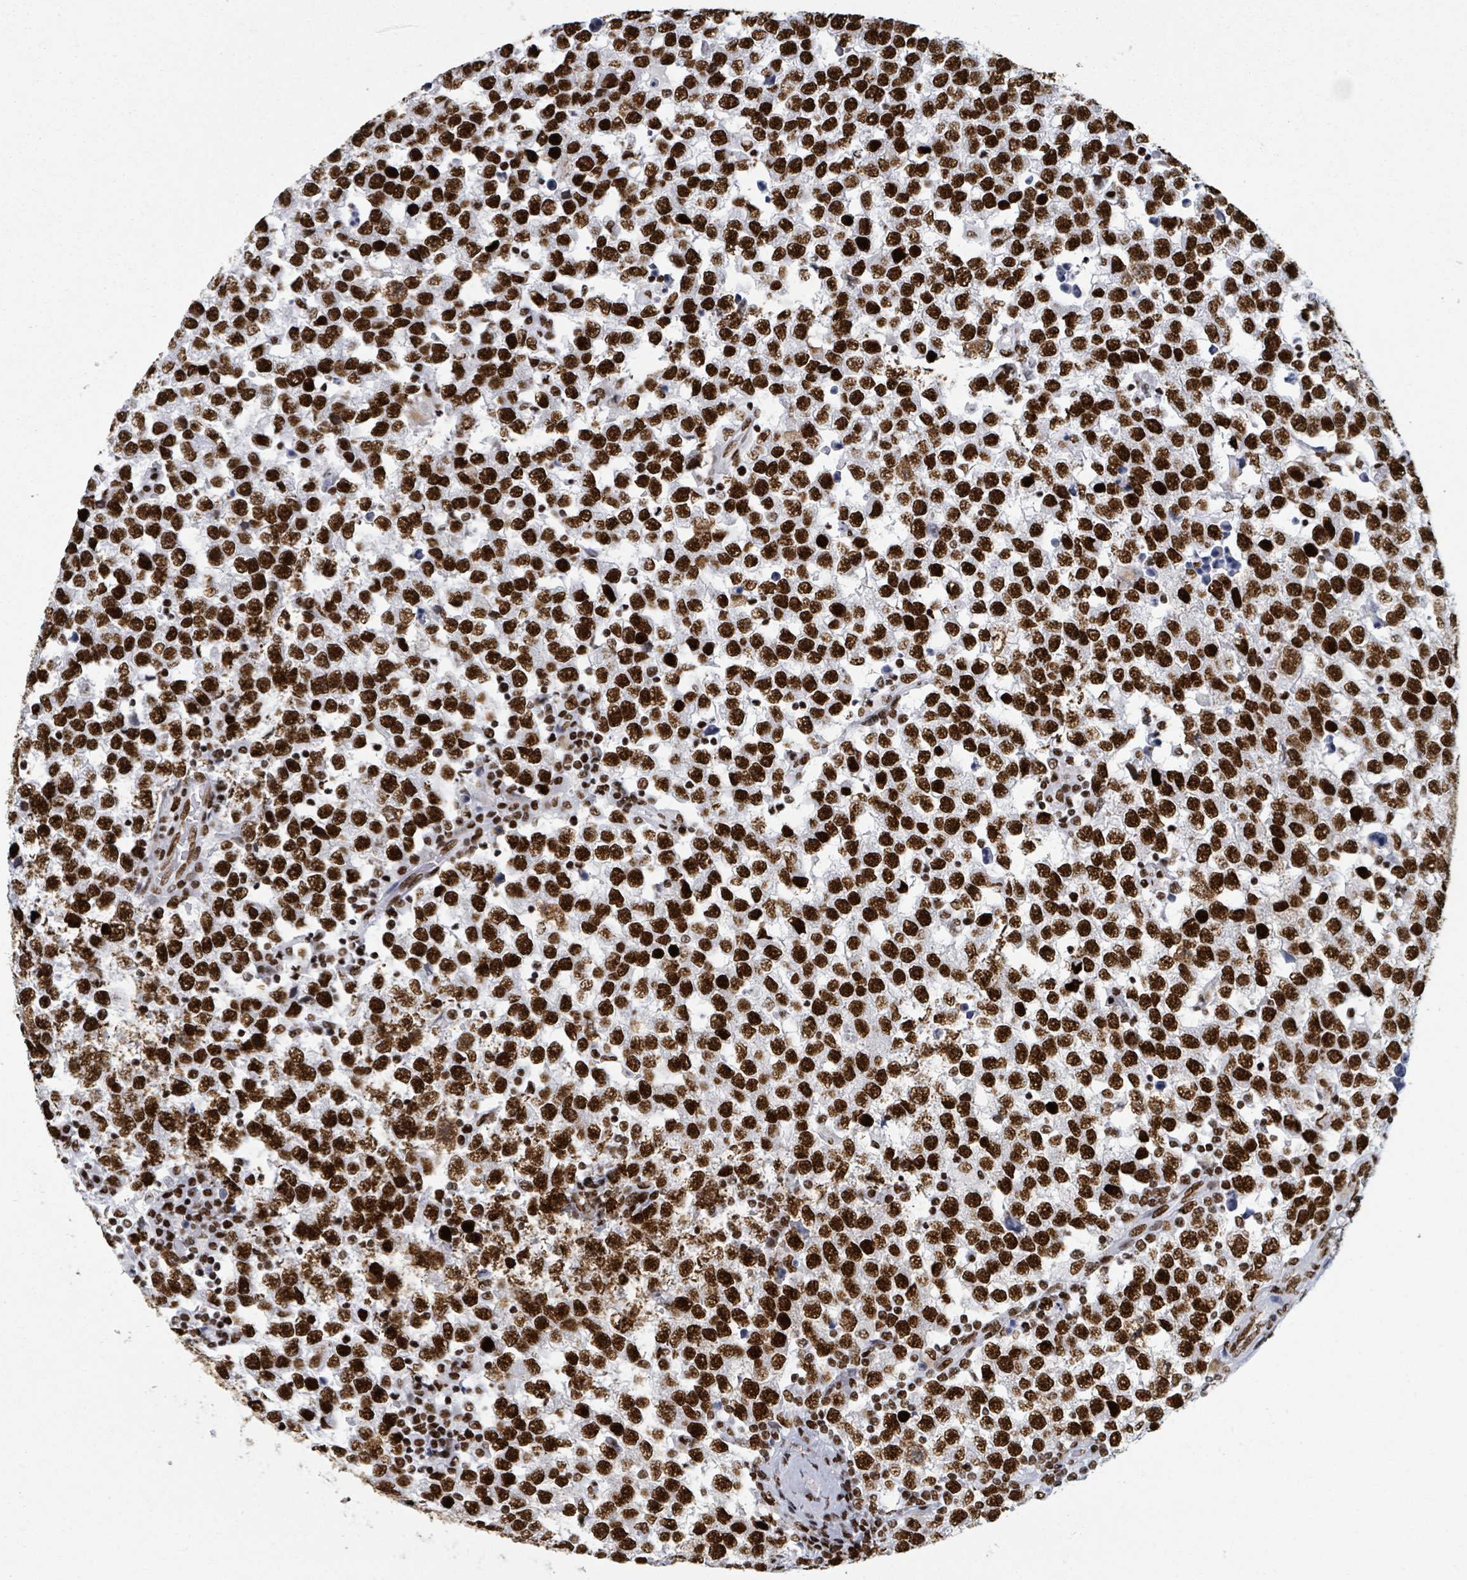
{"staining": {"intensity": "strong", "quantity": ">75%", "location": "nuclear"}, "tissue": "testis cancer", "cell_type": "Tumor cells", "image_type": "cancer", "snomed": [{"axis": "morphology", "description": "Seminoma, NOS"}, {"axis": "topography", "description": "Testis"}], "caption": "A brown stain highlights strong nuclear staining of a protein in testis seminoma tumor cells.", "gene": "DHX16", "patient": {"sex": "male", "age": 34}}